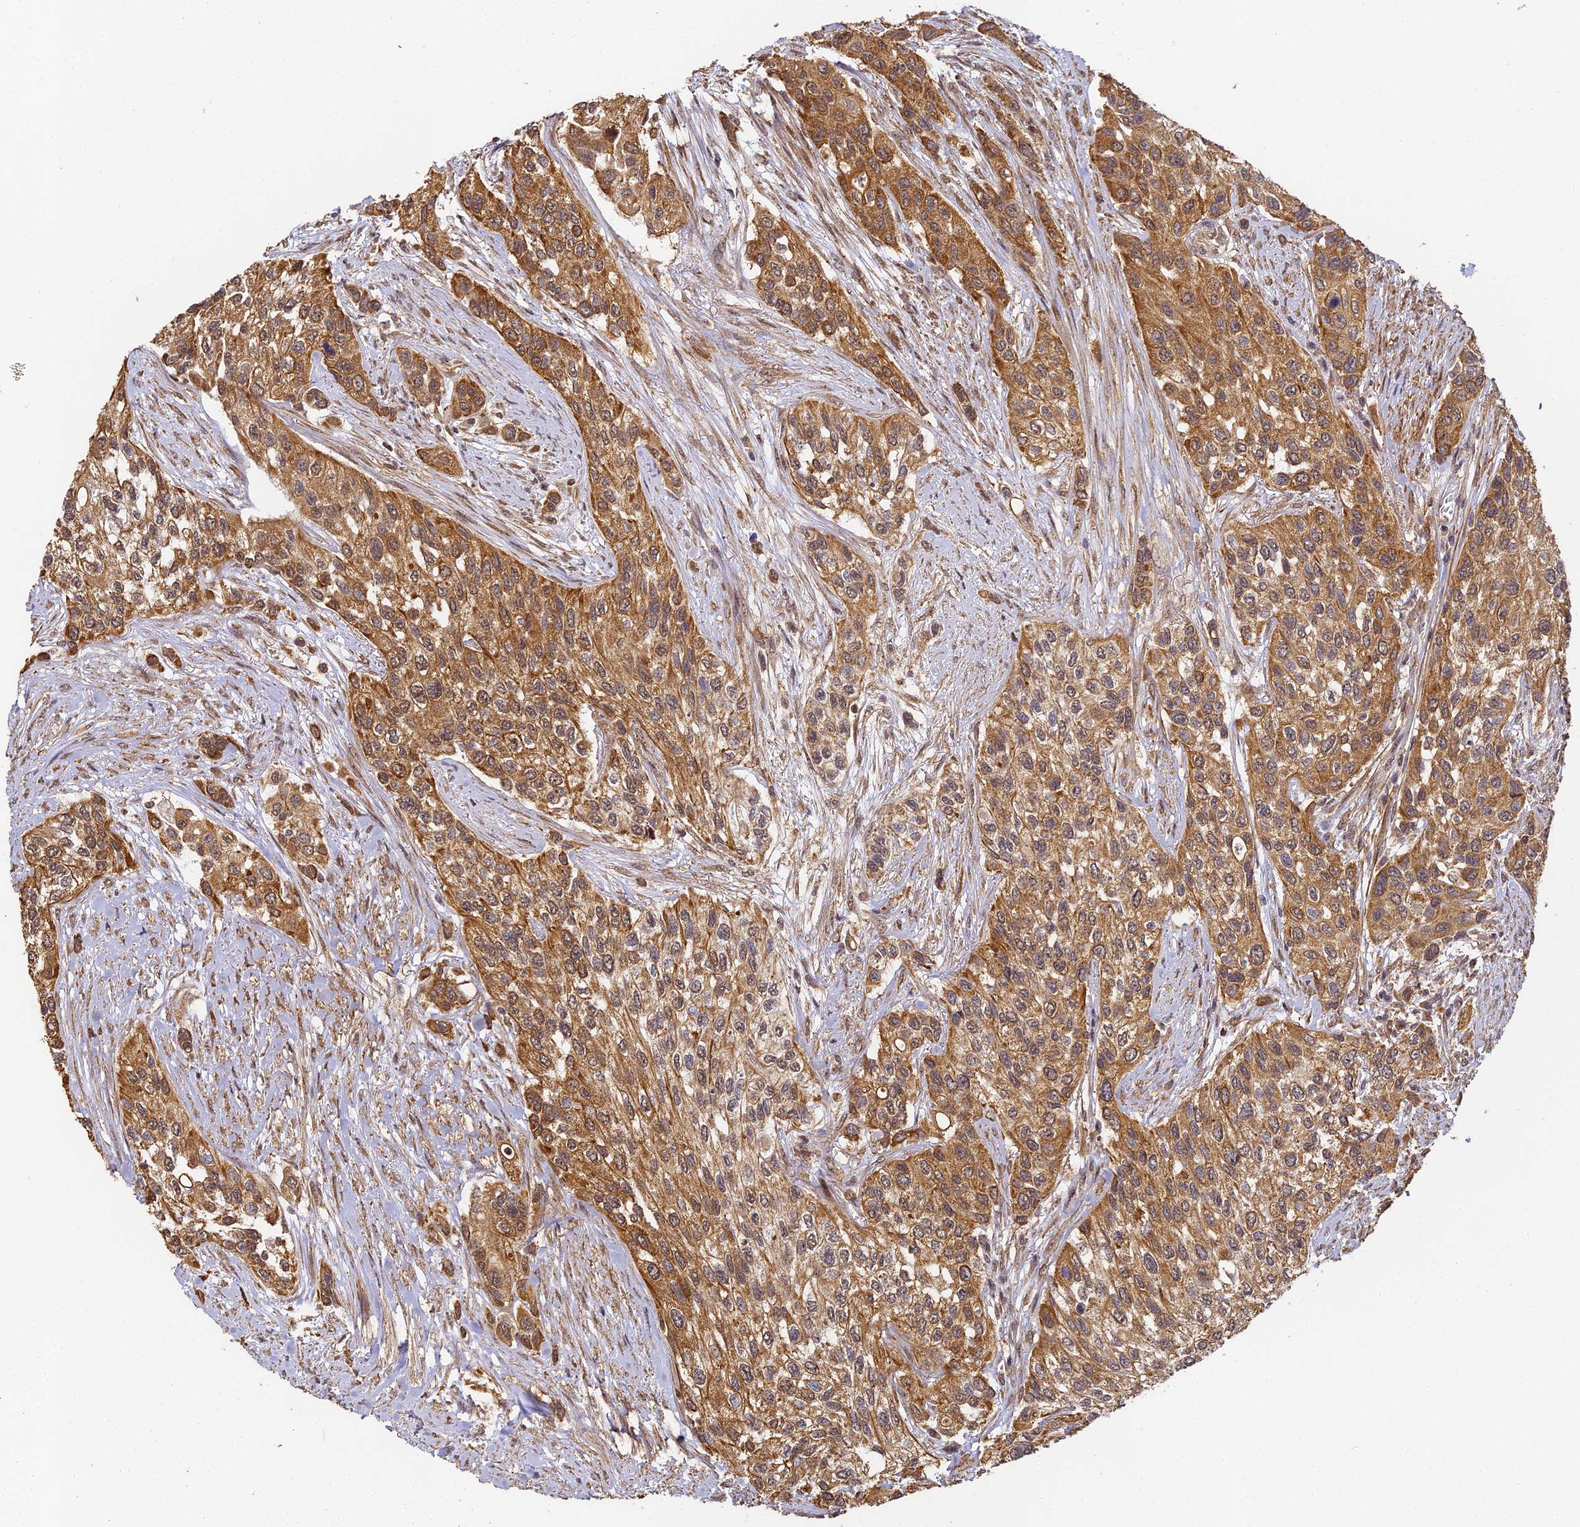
{"staining": {"intensity": "moderate", "quantity": ">75%", "location": "cytoplasmic/membranous"}, "tissue": "urothelial cancer", "cell_type": "Tumor cells", "image_type": "cancer", "snomed": [{"axis": "morphology", "description": "Normal tissue, NOS"}, {"axis": "morphology", "description": "Urothelial carcinoma, High grade"}, {"axis": "topography", "description": "Vascular tissue"}, {"axis": "topography", "description": "Urinary bladder"}], "caption": "Moderate cytoplasmic/membranous expression for a protein is present in about >75% of tumor cells of urothelial cancer using IHC.", "gene": "ZNF443", "patient": {"sex": "female", "age": 56}}